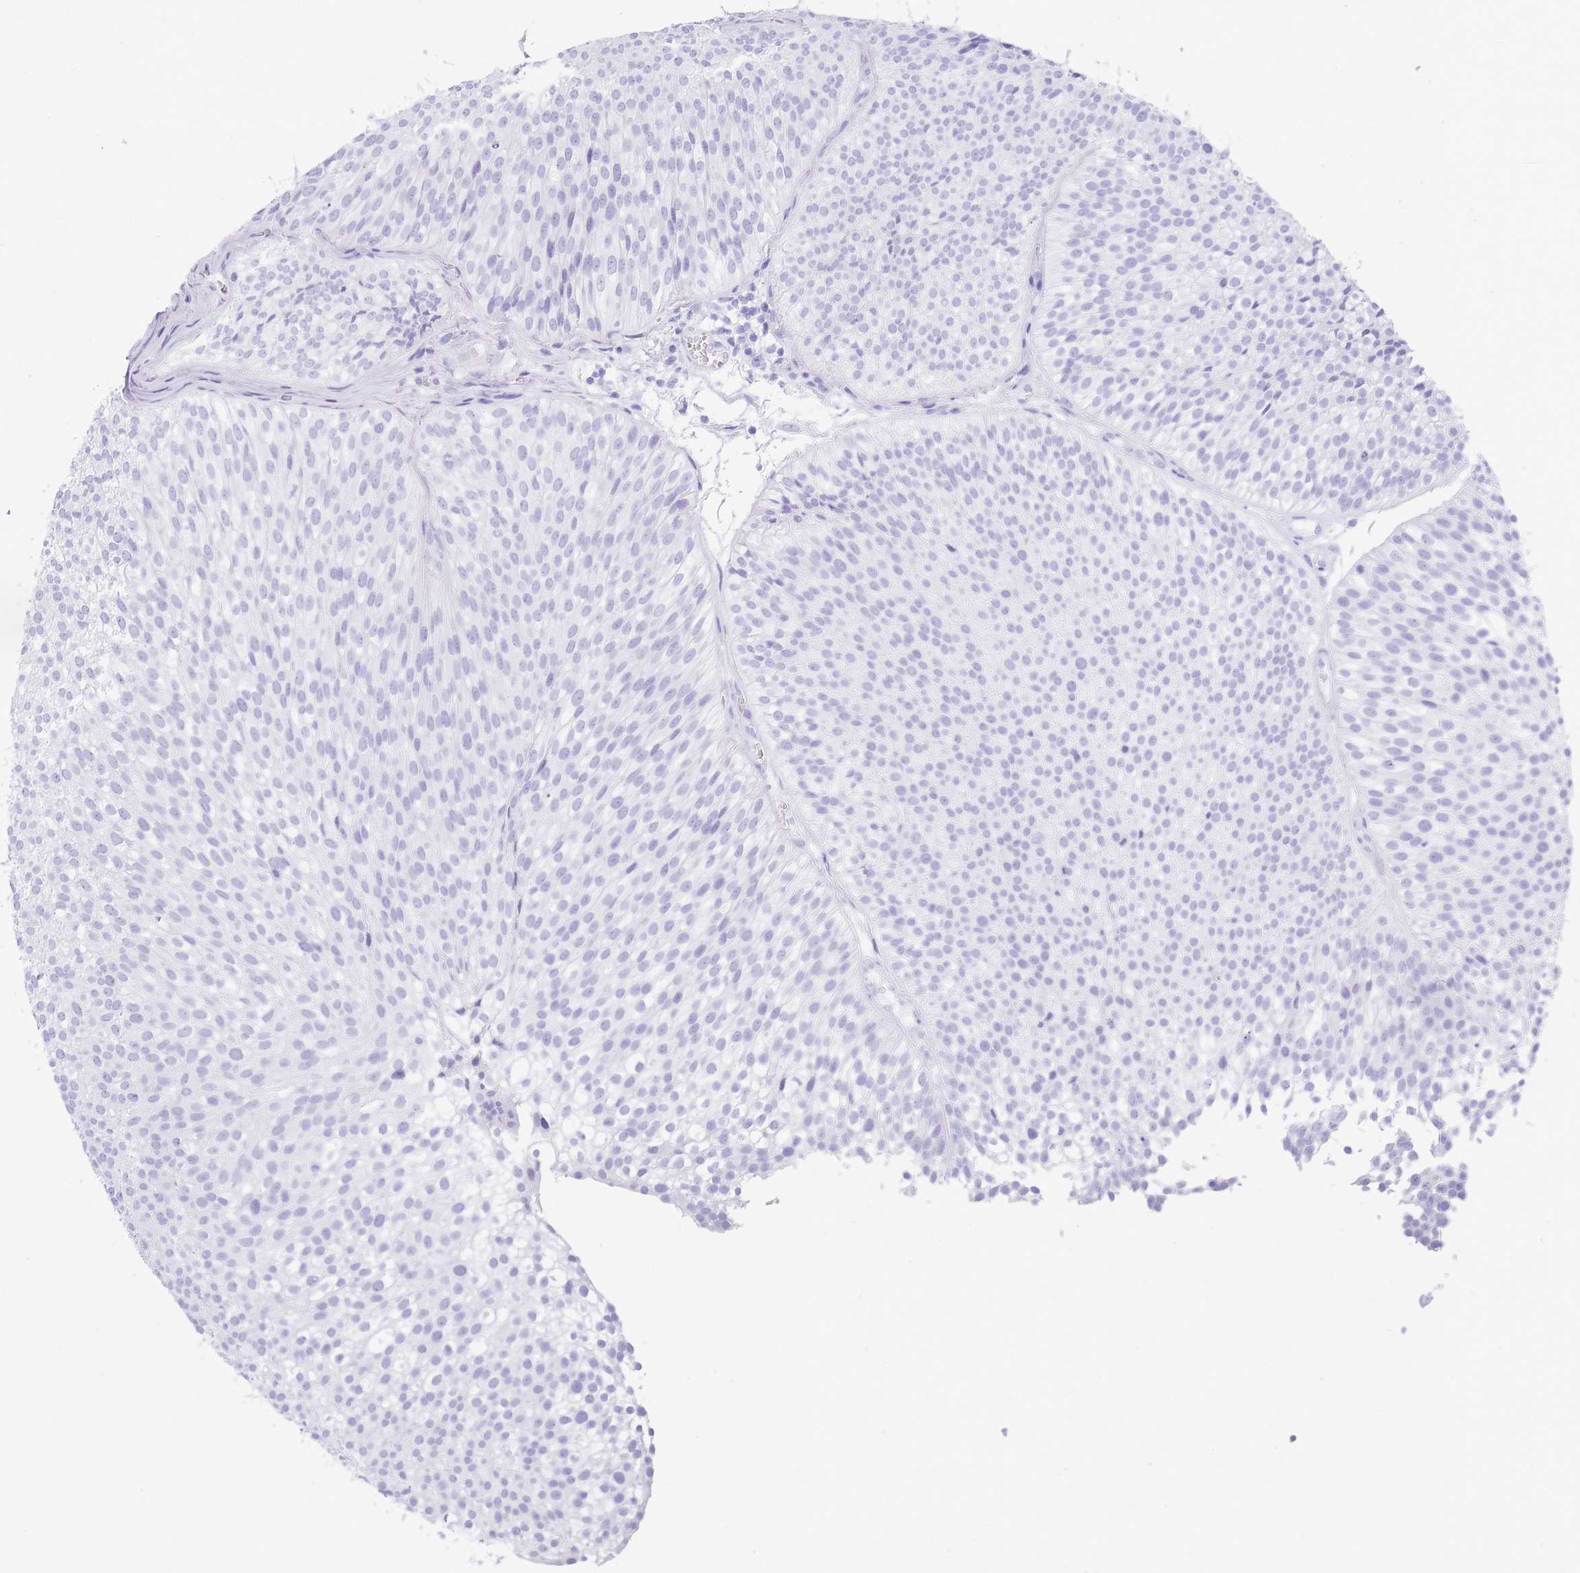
{"staining": {"intensity": "negative", "quantity": "none", "location": "none"}, "tissue": "urothelial cancer", "cell_type": "Tumor cells", "image_type": "cancer", "snomed": [{"axis": "morphology", "description": "Urothelial carcinoma, Low grade"}, {"axis": "topography", "description": "Urinary bladder"}], "caption": "Immunohistochemistry (IHC) of human urothelial carcinoma (low-grade) exhibits no staining in tumor cells. (DAB immunohistochemistry (IHC) with hematoxylin counter stain).", "gene": "ELOA2", "patient": {"sex": "male", "age": 91}}